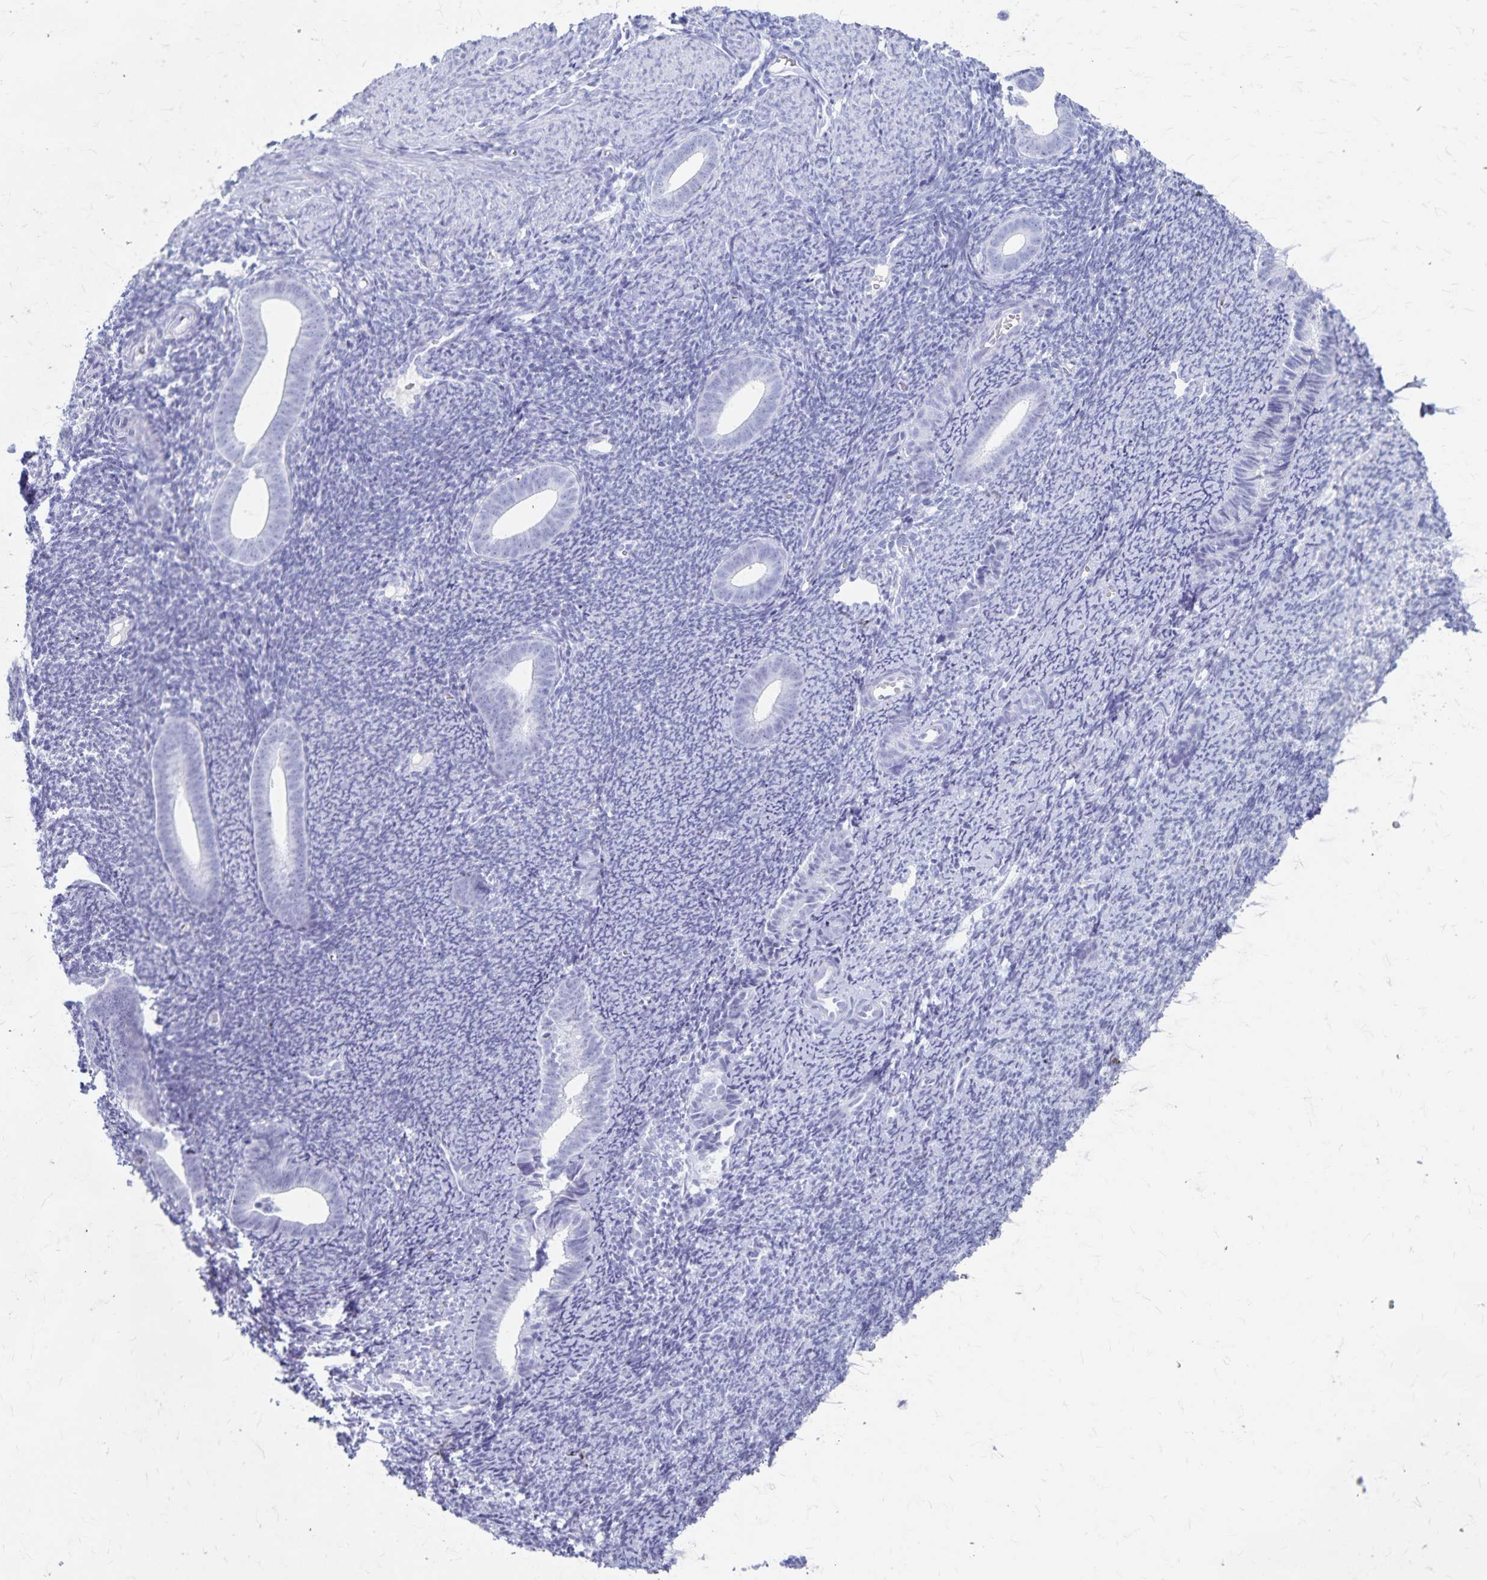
{"staining": {"intensity": "negative", "quantity": "none", "location": "none"}, "tissue": "endometrium", "cell_type": "Cells in endometrial stroma", "image_type": "normal", "snomed": [{"axis": "morphology", "description": "Normal tissue, NOS"}, {"axis": "topography", "description": "Endometrium"}], "caption": "The image exhibits no significant staining in cells in endometrial stroma of endometrium. Nuclei are stained in blue.", "gene": "GPBAR1", "patient": {"sex": "female", "age": 39}}